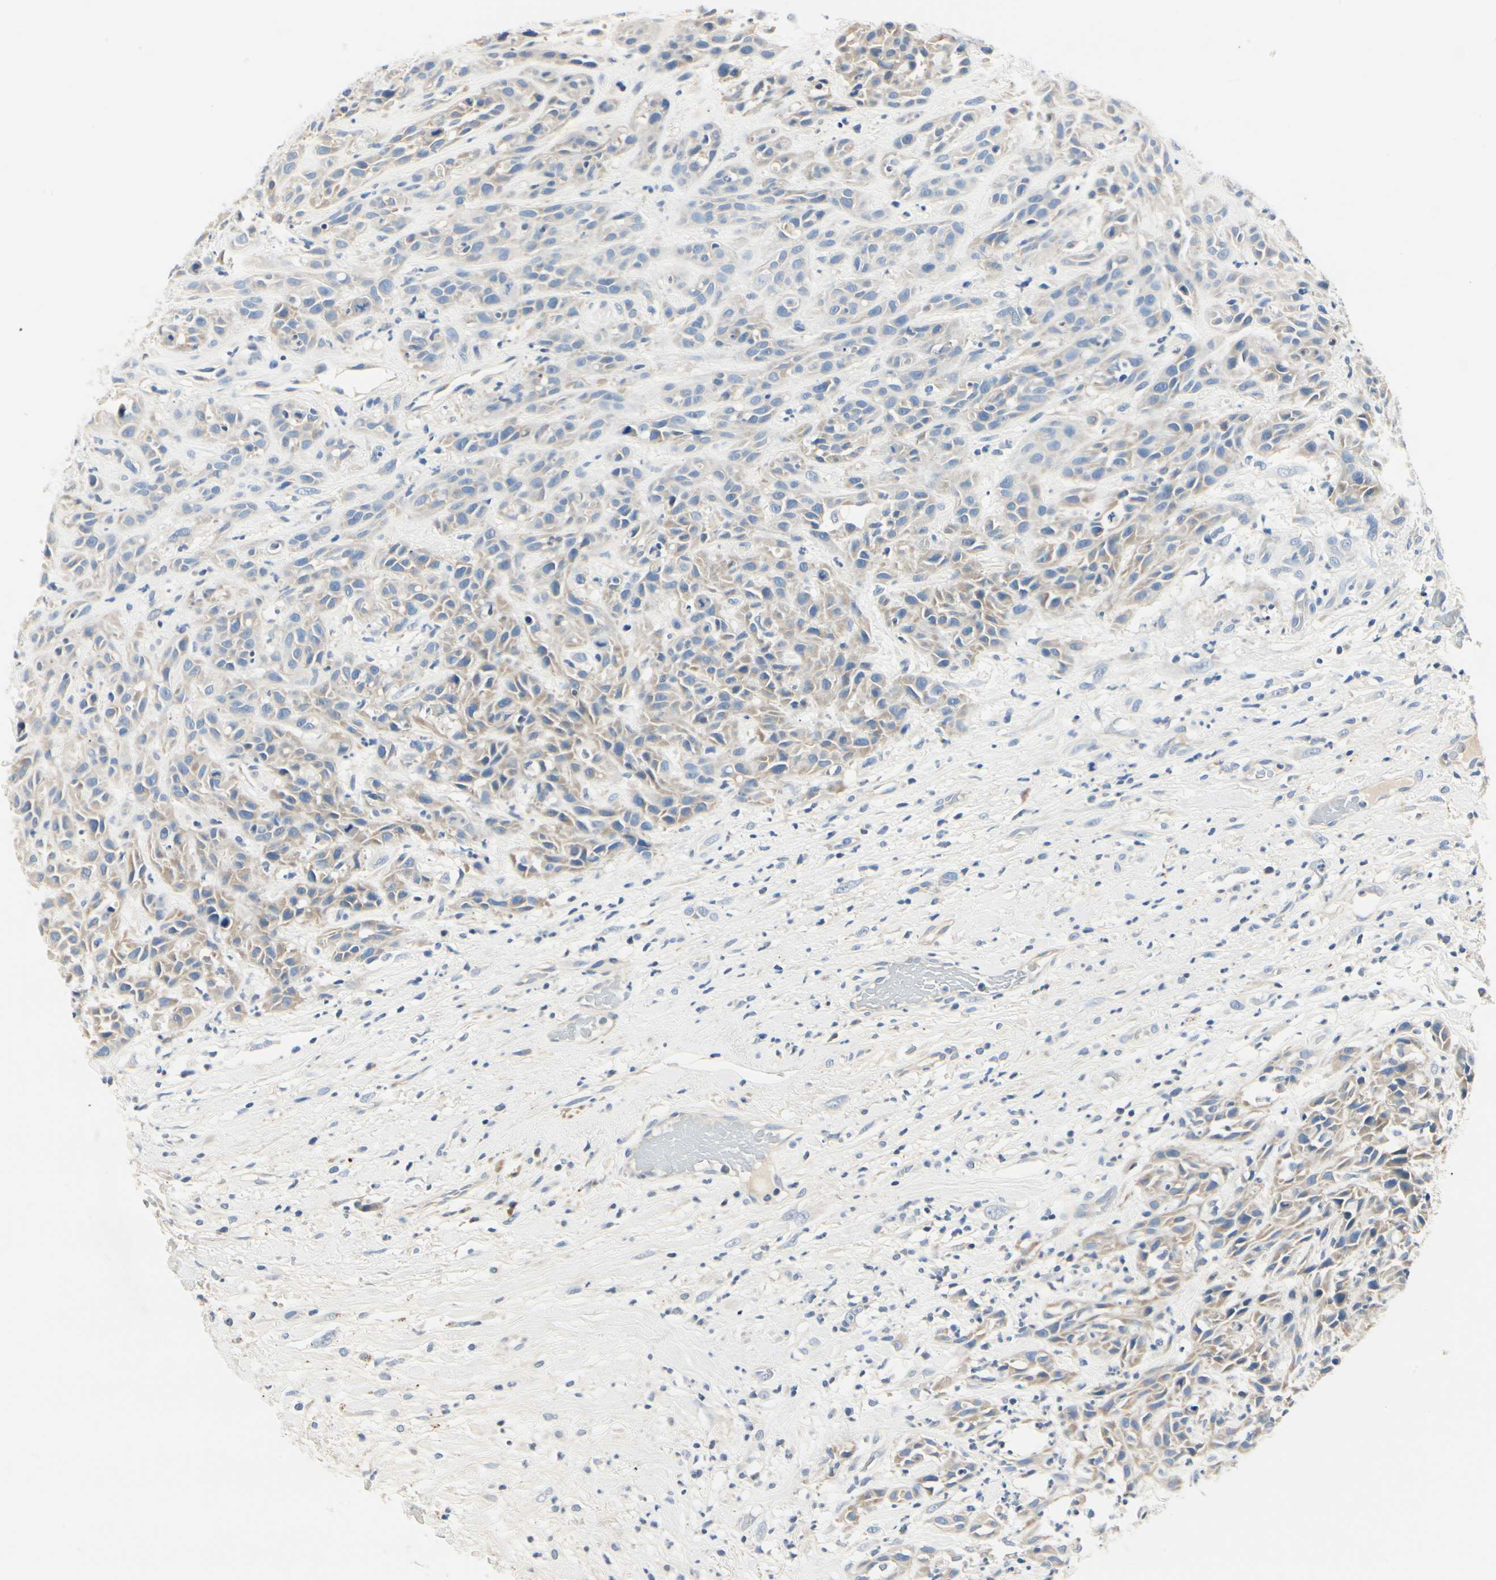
{"staining": {"intensity": "weak", "quantity": ">75%", "location": "cytoplasmic/membranous"}, "tissue": "head and neck cancer", "cell_type": "Tumor cells", "image_type": "cancer", "snomed": [{"axis": "morphology", "description": "Normal tissue, NOS"}, {"axis": "morphology", "description": "Squamous cell carcinoma, NOS"}, {"axis": "topography", "description": "Cartilage tissue"}, {"axis": "topography", "description": "Head-Neck"}], "caption": "Protein expression analysis of head and neck cancer (squamous cell carcinoma) displays weak cytoplasmic/membranous staining in approximately >75% of tumor cells.", "gene": "TGFBR3", "patient": {"sex": "male", "age": 62}}